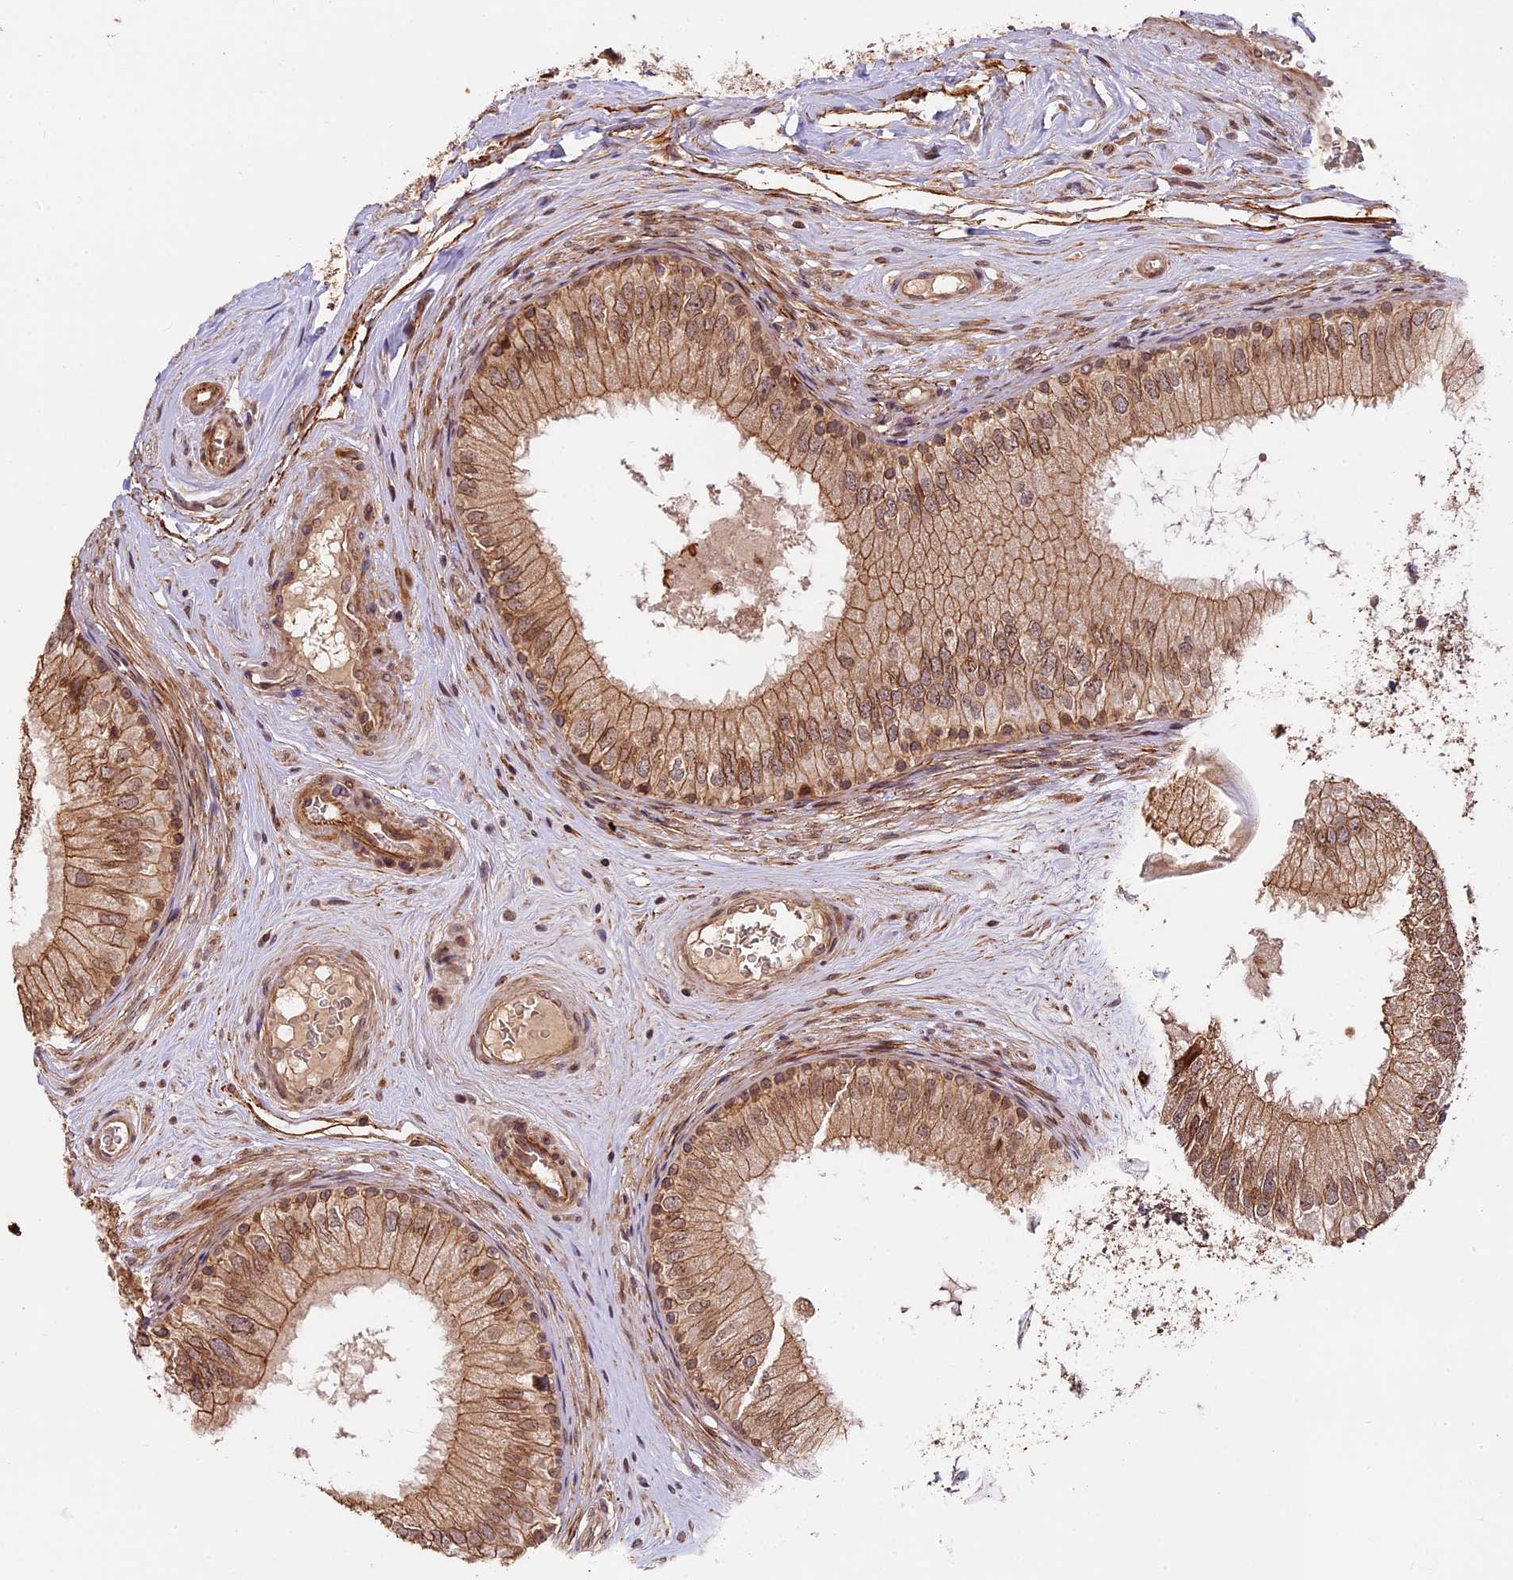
{"staining": {"intensity": "moderate", "quantity": ">75%", "location": "cytoplasmic/membranous,nuclear"}, "tissue": "epididymis", "cell_type": "Glandular cells", "image_type": "normal", "snomed": [{"axis": "morphology", "description": "Normal tissue, NOS"}, {"axis": "topography", "description": "Epididymis"}], "caption": "High-magnification brightfield microscopy of unremarkable epididymis stained with DAB (3,3'-diaminobenzidine) (brown) and counterstained with hematoxylin (blue). glandular cells exhibit moderate cytoplasmic/membranous,nuclear positivity is seen in about>75% of cells.", "gene": "ZNF480", "patient": {"sex": "male", "age": 33}}